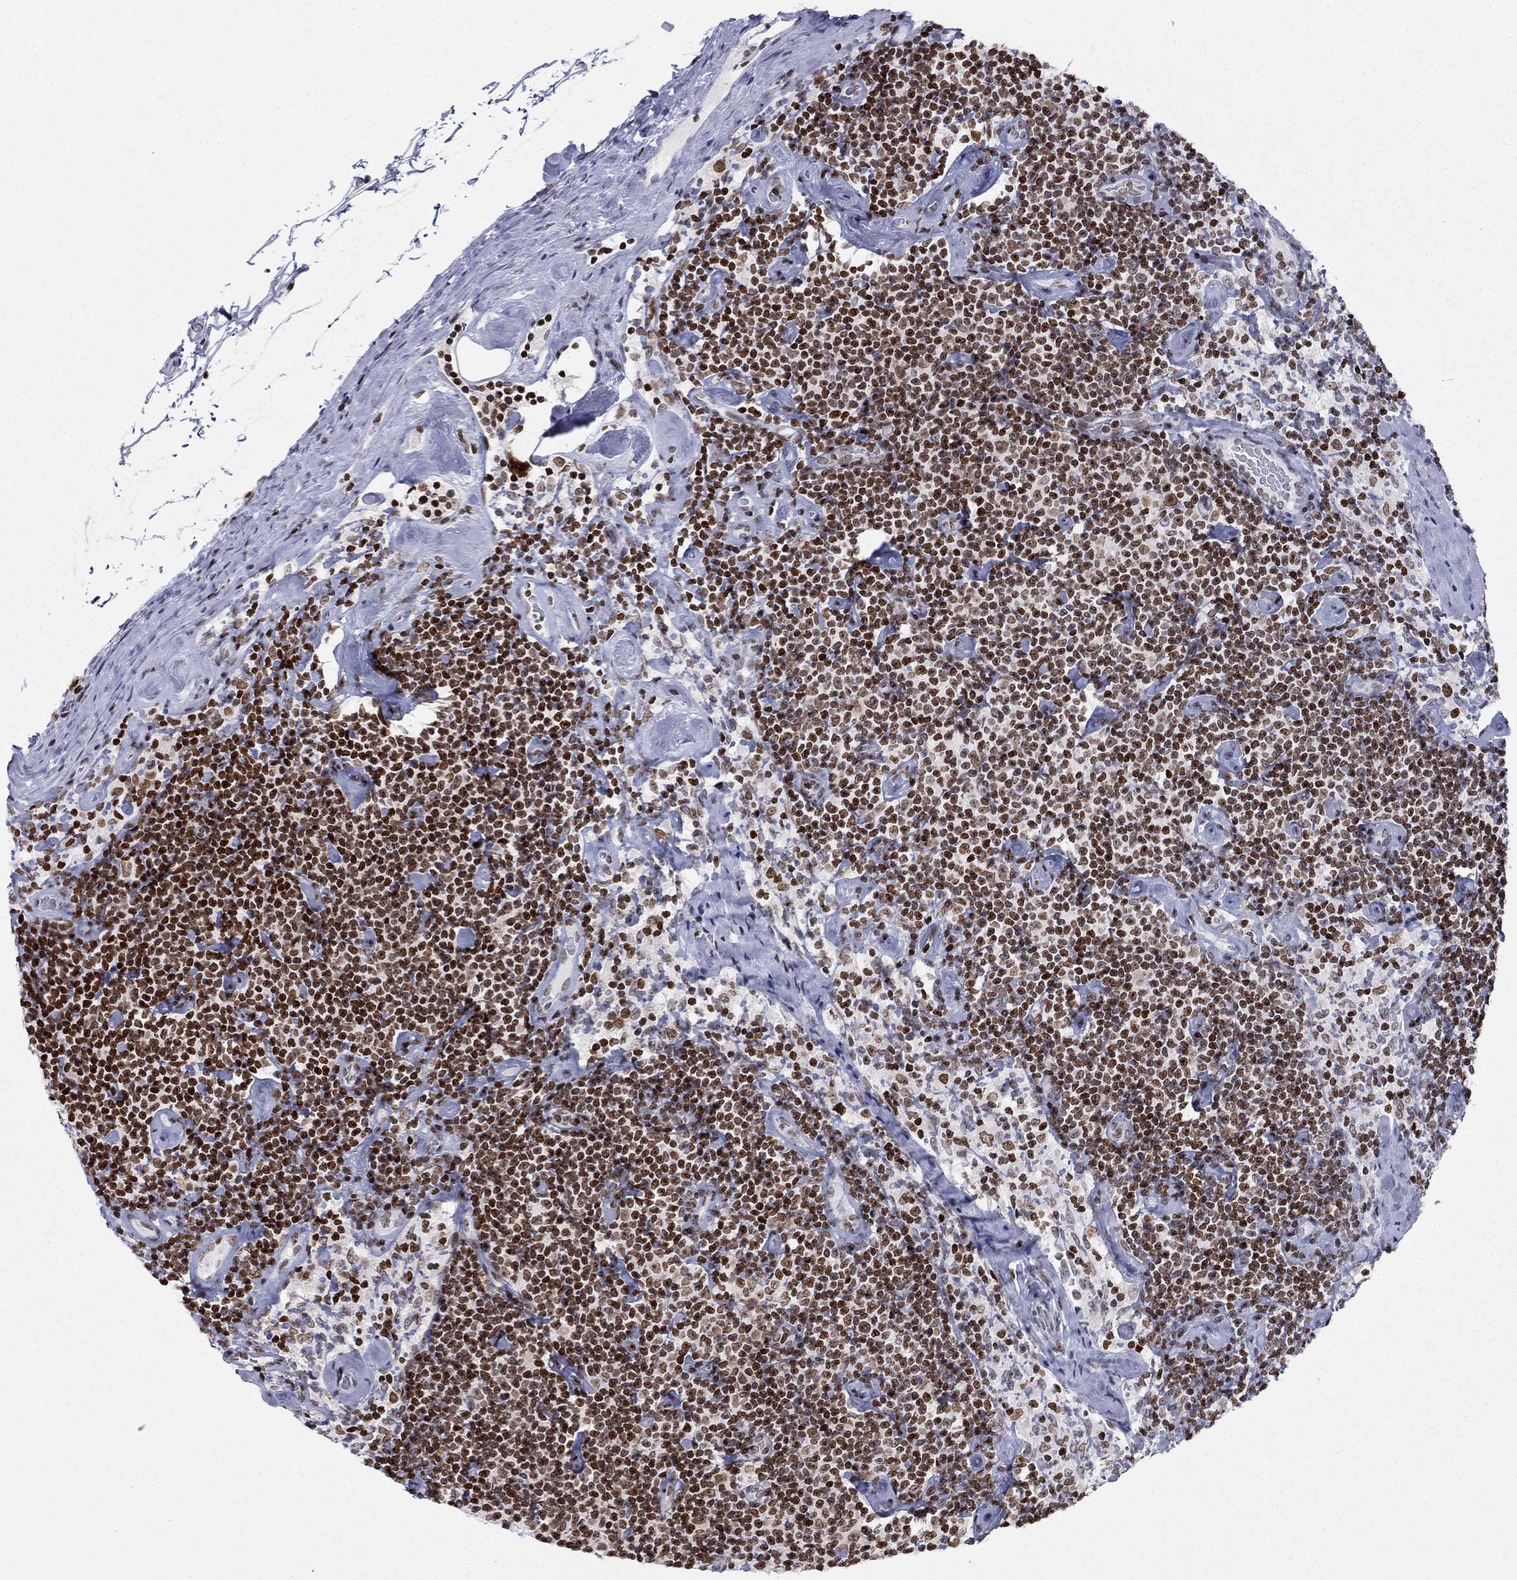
{"staining": {"intensity": "strong", "quantity": "<25%", "location": "nuclear"}, "tissue": "lymphoma", "cell_type": "Tumor cells", "image_type": "cancer", "snomed": [{"axis": "morphology", "description": "Malignant lymphoma, non-Hodgkin's type, Low grade"}, {"axis": "topography", "description": "Lymph node"}], "caption": "Malignant lymphoma, non-Hodgkin's type (low-grade) stained with a protein marker demonstrates strong staining in tumor cells.", "gene": "H2AX", "patient": {"sex": "male", "age": 81}}